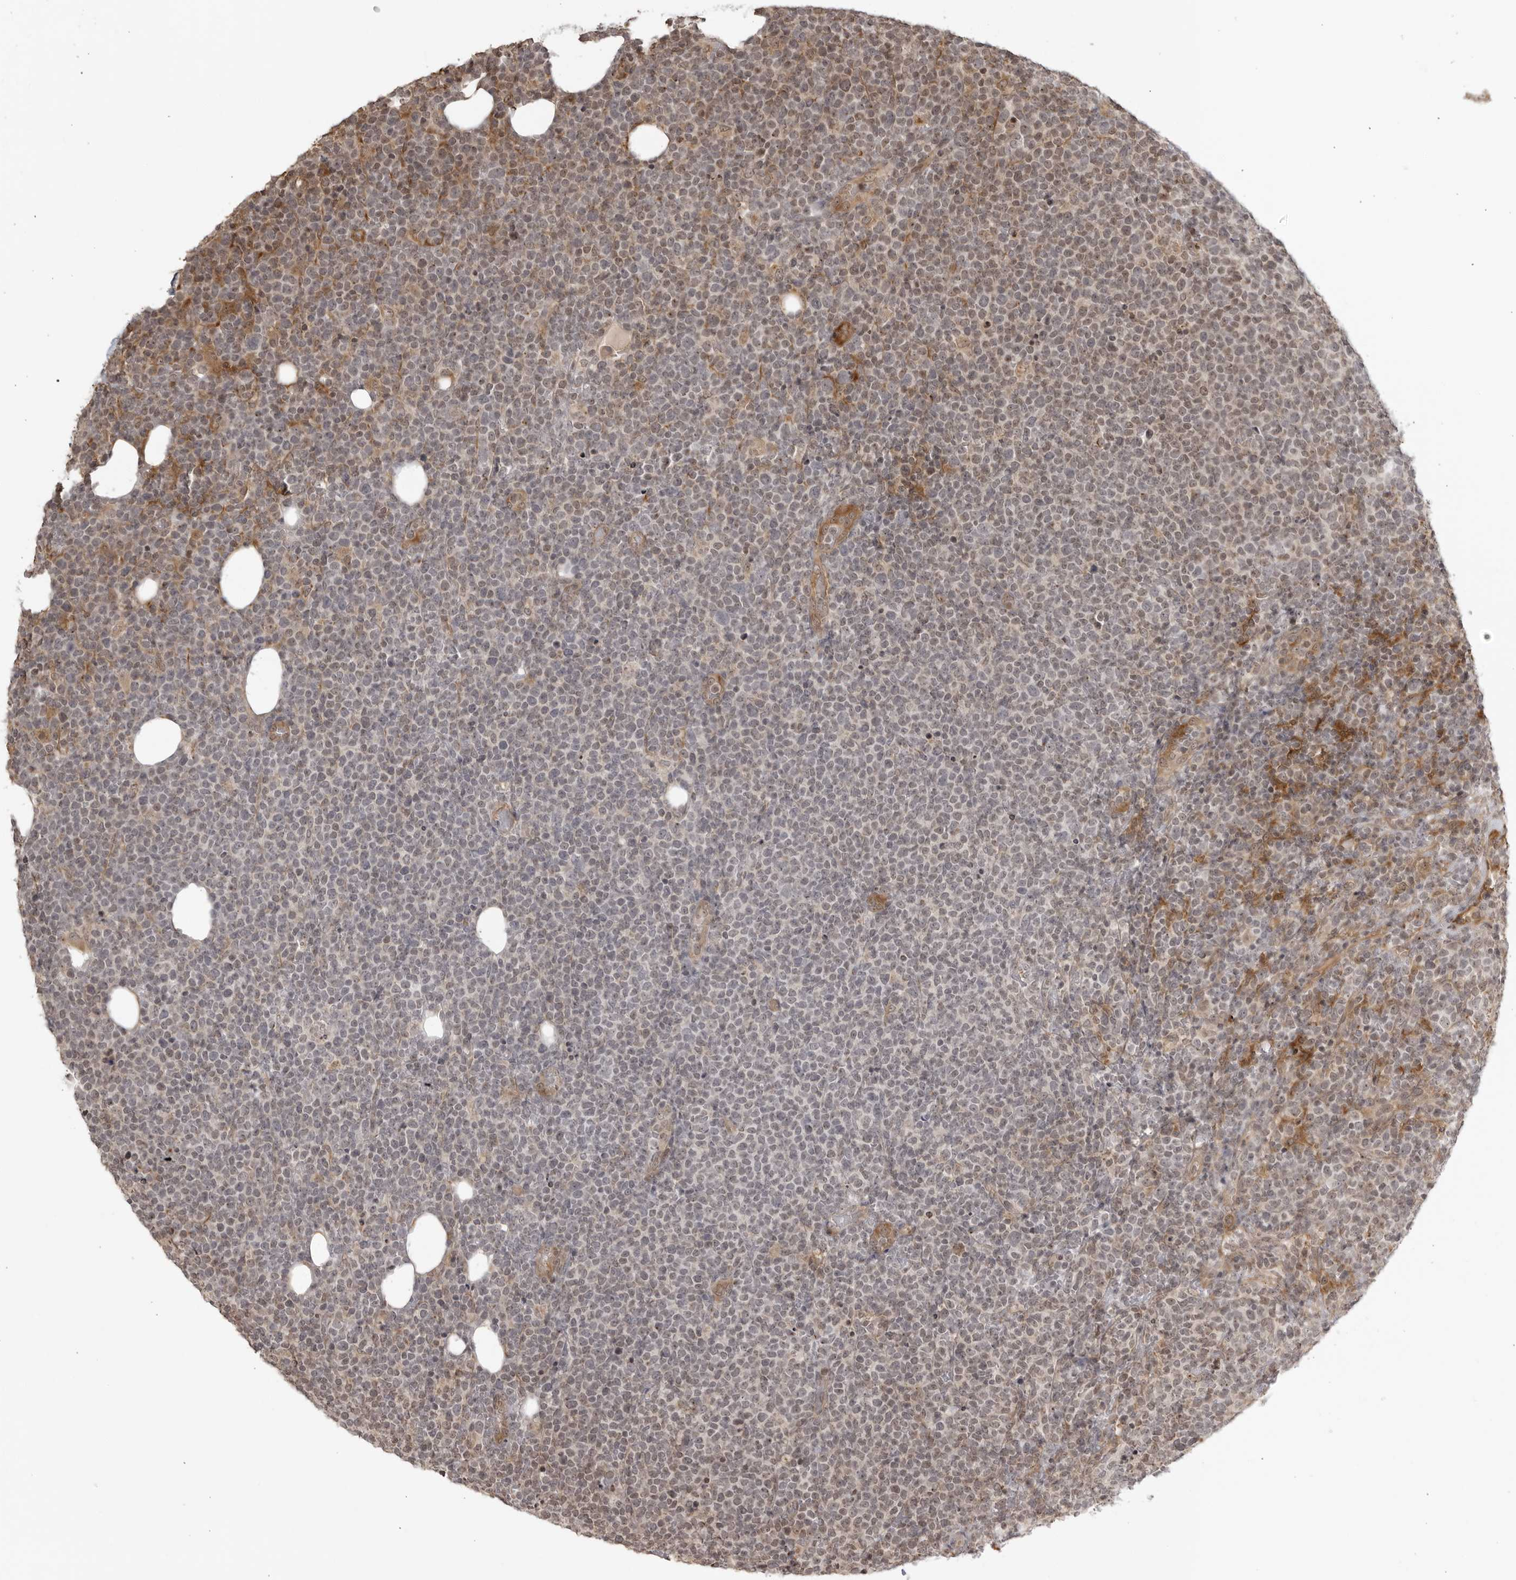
{"staining": {"intensity": "weak", "quantity": "<25%", "location": "cytoplasmic/membranous"}, "tissue": "lymphoma", "cell_type": "Tumor cells", "image_type": "cancer", "snomed": [{"axis": "morphology", "description": "Malignant lymphoma, non-Hodgkin's type, High grade"}, {"axis": "topography", "description": "Lymph node"}], "caption": "This is a histopathology image of immunohistochemistry (IHC) staining of lymphoma, which shows no staining in tumor cells.", "gene": "TCF21", "patient": {"sex": "male", "age": 61}}